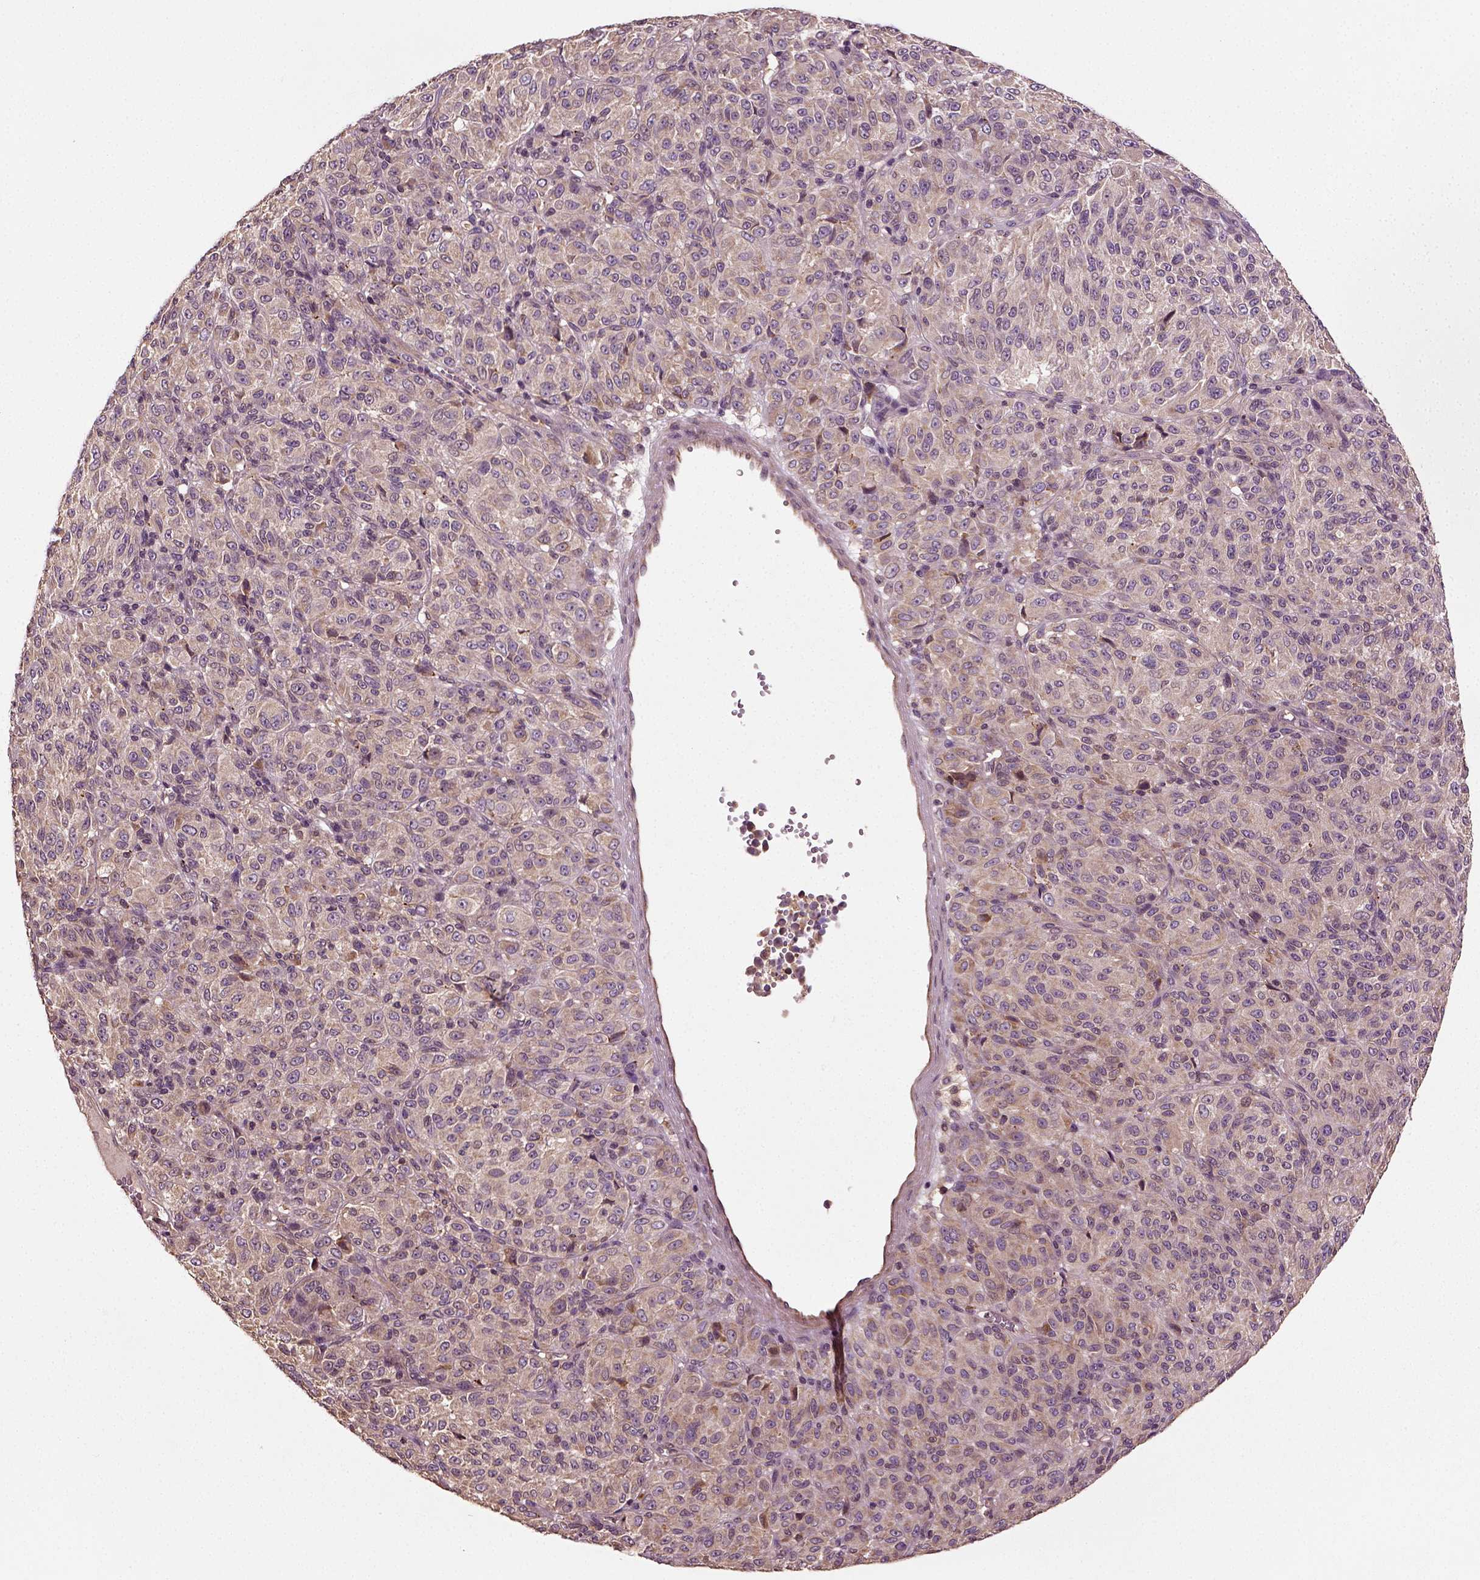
{"staining": {"intensity": "moderate", "quantity": "<25%", "location": "cytoplasmic/membranous"}, "tissue": "melanoma", "cell_type": "Tumor cells", "image_type": "cancer", "snomed": [{"axis": "morphology", "description": "Malignant melanoma, Metastatic site"}, {"axis": "topography", "description": "Brain"}], "caption": "This histopathology image shows IHC staining of melanoma, with low moderate cytoplasmic/membranous positivity in approximately <25% of tumor cells.", "gene": "ERV3-1", "patient": {"sex": "female", "age": 56}}